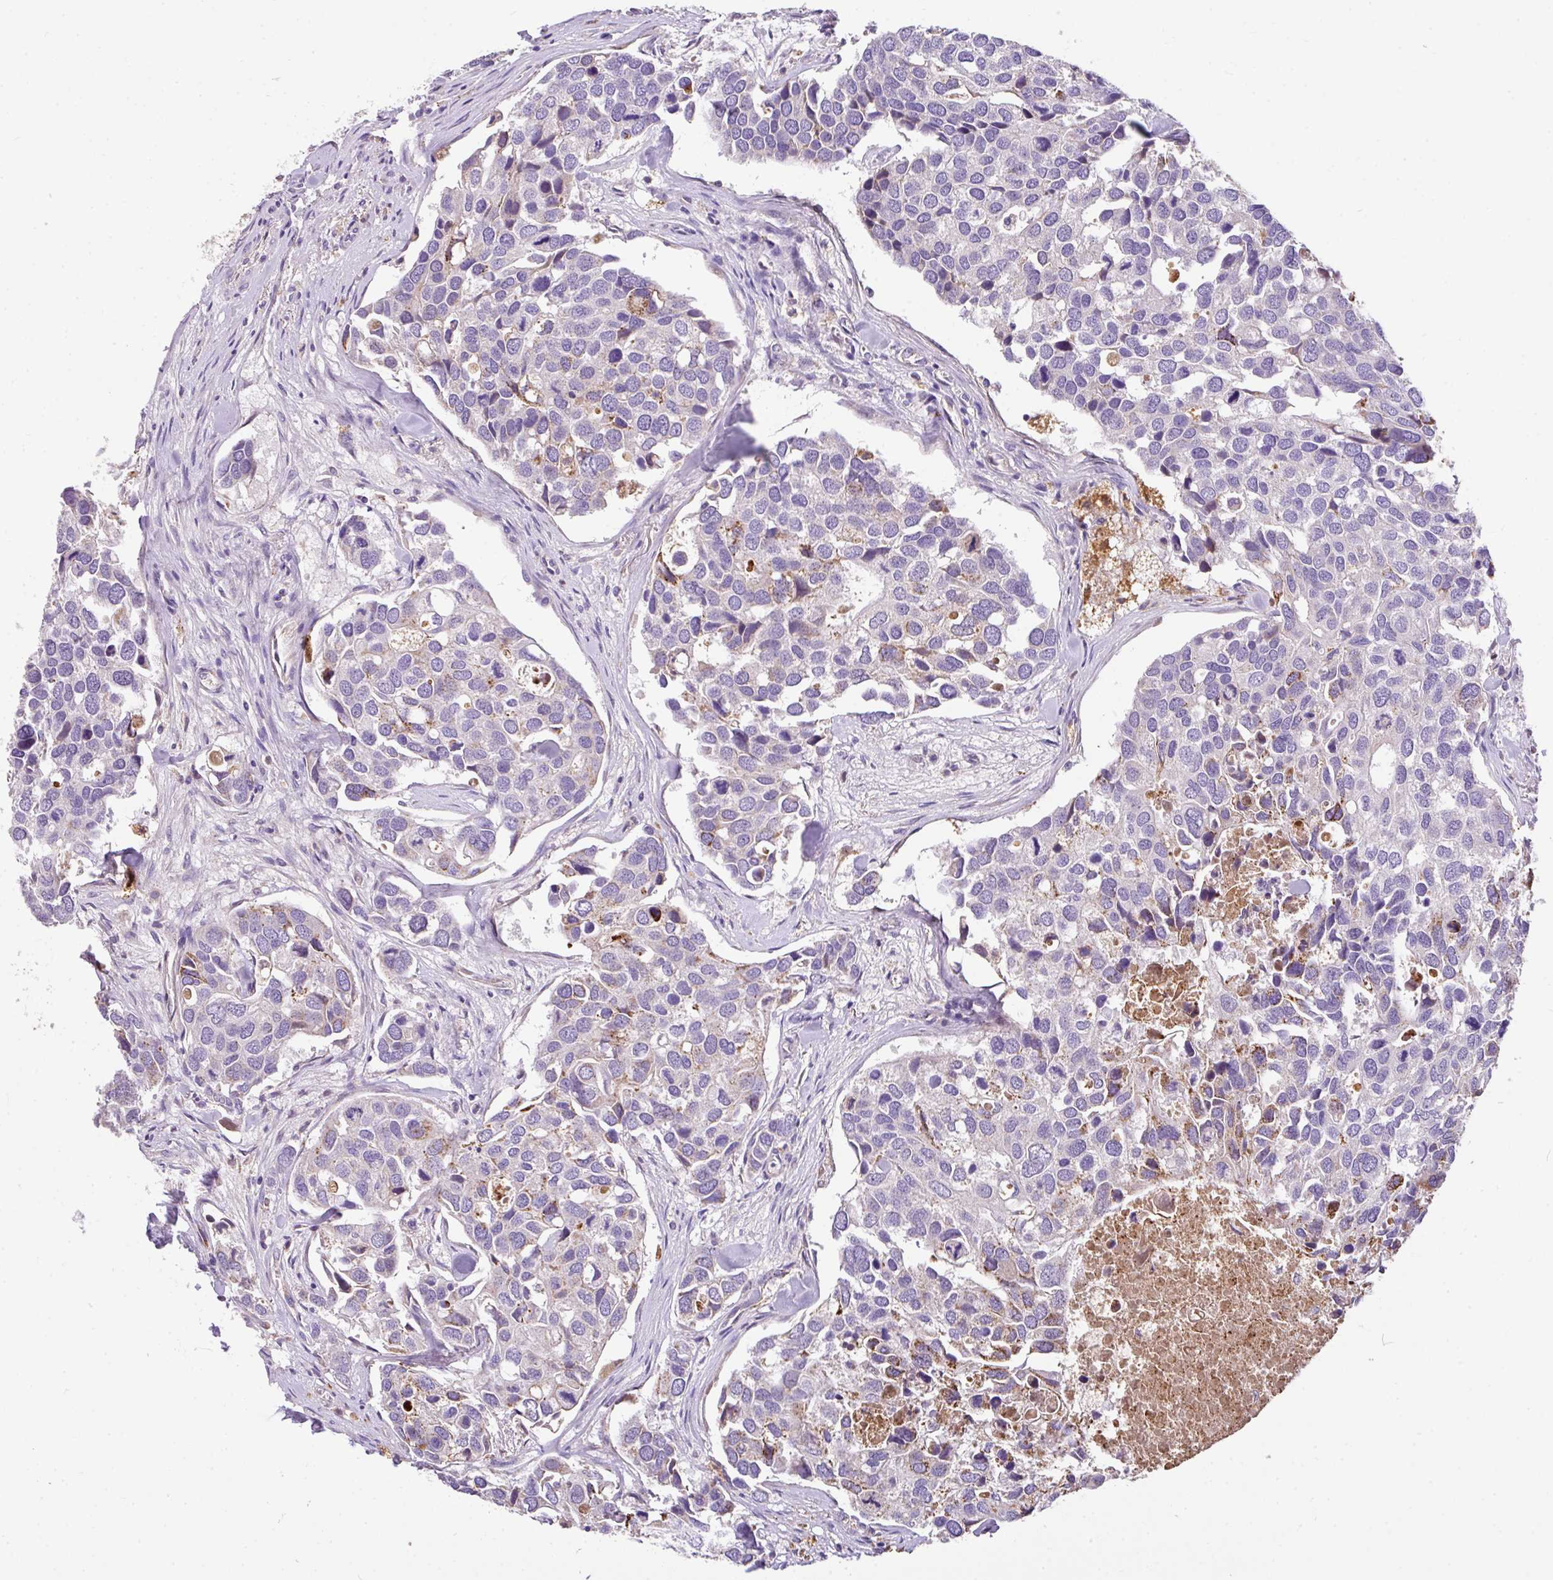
{"staining": {"intensity": "weak", "quantity": "<25%", "location": "cytoplasmic/membranous"}, "tissue": "breast cancer", "cell_type": "Tumor cells", "image_type": "cancer", "snomed": [{"axis": "morphology", "description": "Duct carcinoma"}, {"axis": "topography", "description": "Breast"}], "caption": "High magnification brightfield microscopy of invasive ductal carcinoma (breast) stained with DAB (brown) and counterstained with hematoxylin (blue): tumor cells show no significant expression.", "gene": "ANXA2R", "patient": {"sex": "female", "age": 83}}